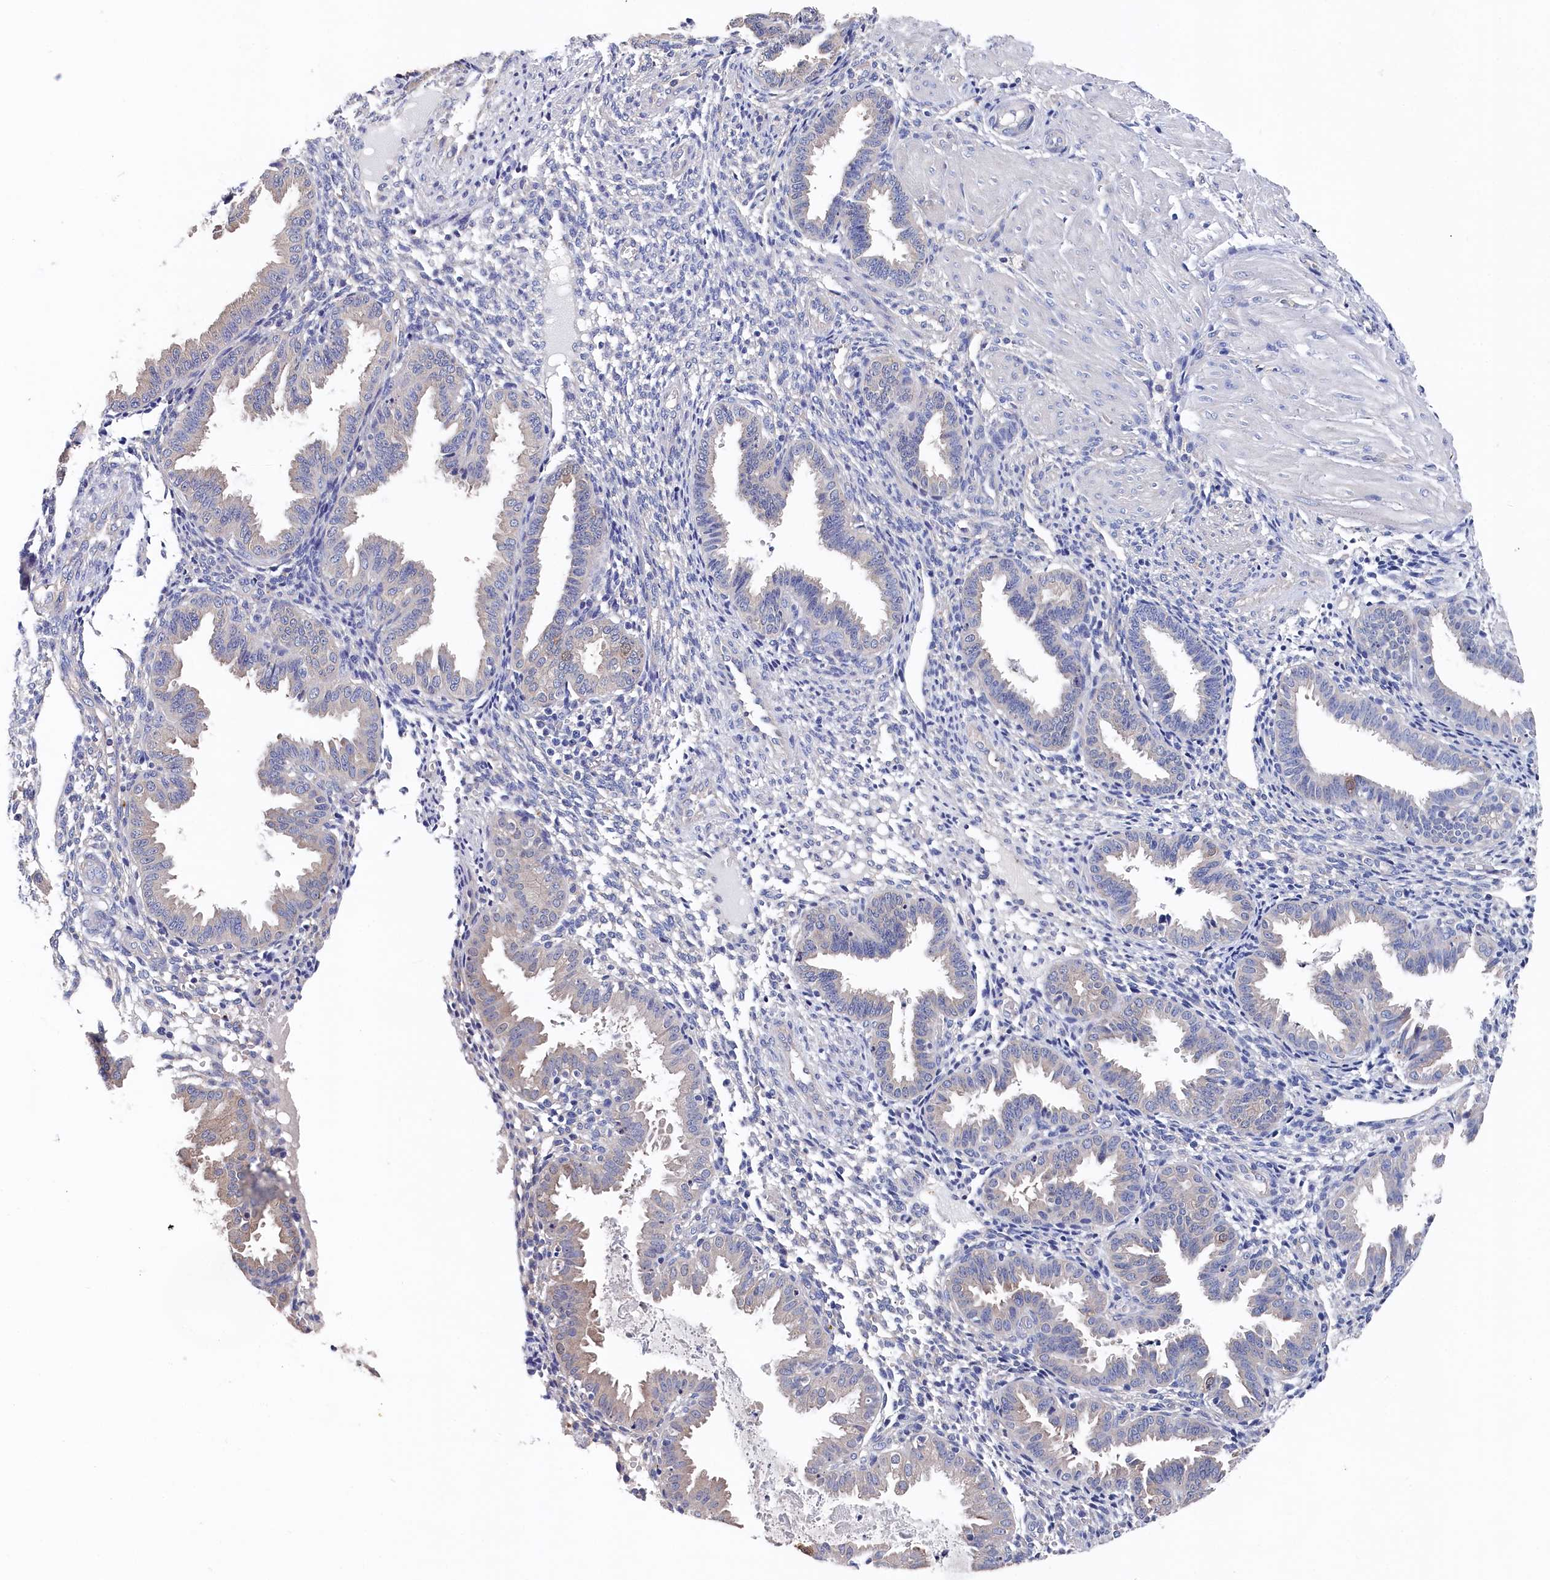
{"staining": {"intensity": "negative", "quantity": "none", "location": "none"}, "tissue": "endometrium", "cell_type": "Cells in endometrial stroma", "image_type": "normal", "snomed": [{"axis": "morphology", "description": "Normal tissue, NOS"}, {"axis": "topography", "description": "Endometrium"}], "caption": "Immunohistochemistry photomicrograph of unremarkable human endometrium stained for a protein (brown), which reveals no staining in cells in endometrial stroma. Brightfield microscopy of immunohistochemistry stained with DAB (brown) and hematoxylin (blue), captured at high magnification.", "gene": "BHMT", "patient": {"sex": "female", "age": 33}}